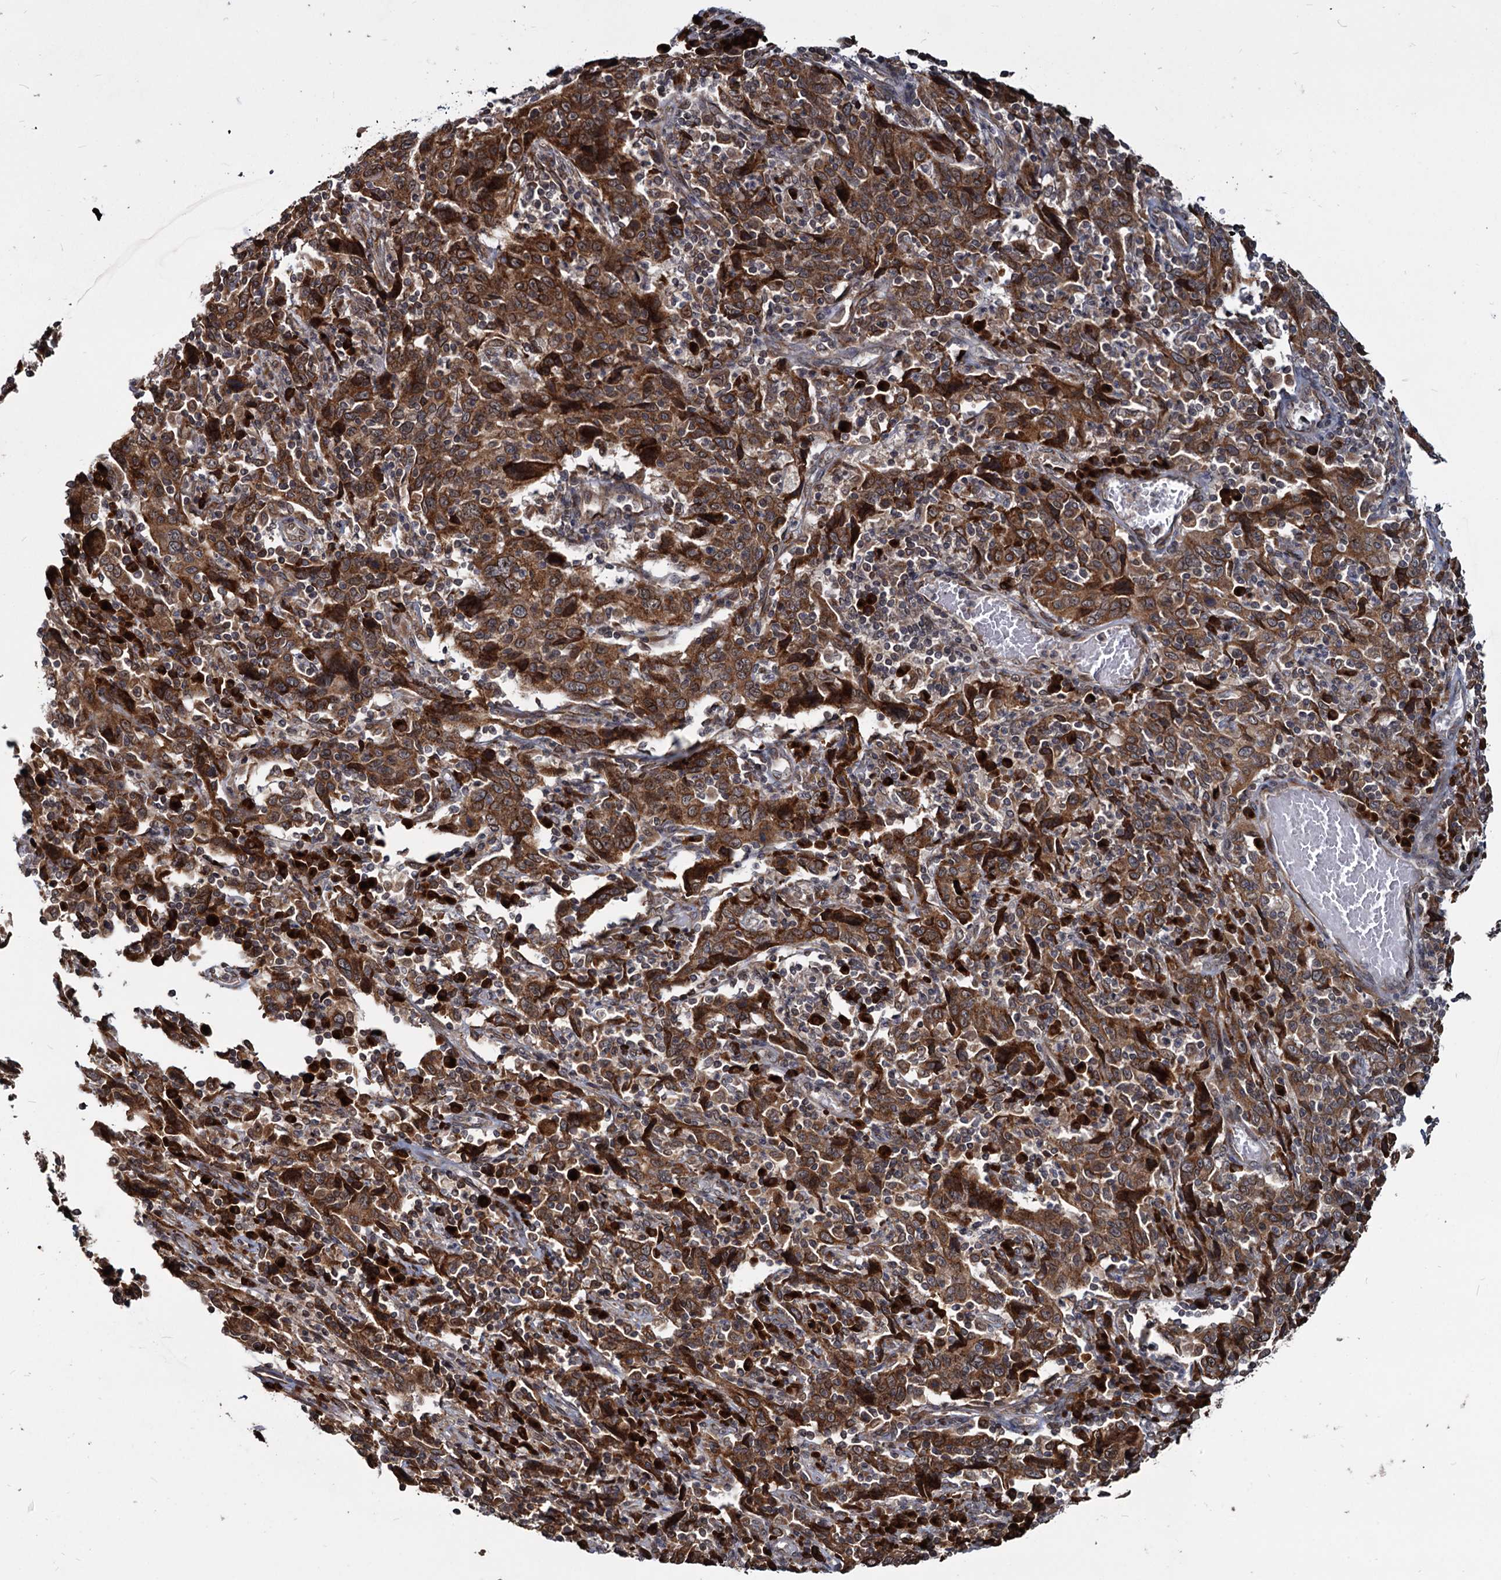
{"staining": {"intensity": "moderate", "quantity": ">75%", "location": "cytoplasmic/membranous"}, "tissue": "cervical cancer", "cell_type": "Tumor cells", "image_type": "cancer", "snomed": [{"axis": "morphology", "description": "Squamous cell carcinoma, NOS"}, {"axis": "topography", "description": "Cervix"}], "caption": "Protein staining reveals moderate cytoplasmic/membranous staining in approximately >75% of tumor cells in squamous cell carcinoma (cervical).", "gene": "SAAL1", "patient": {"sex": "female", "age": 46}}